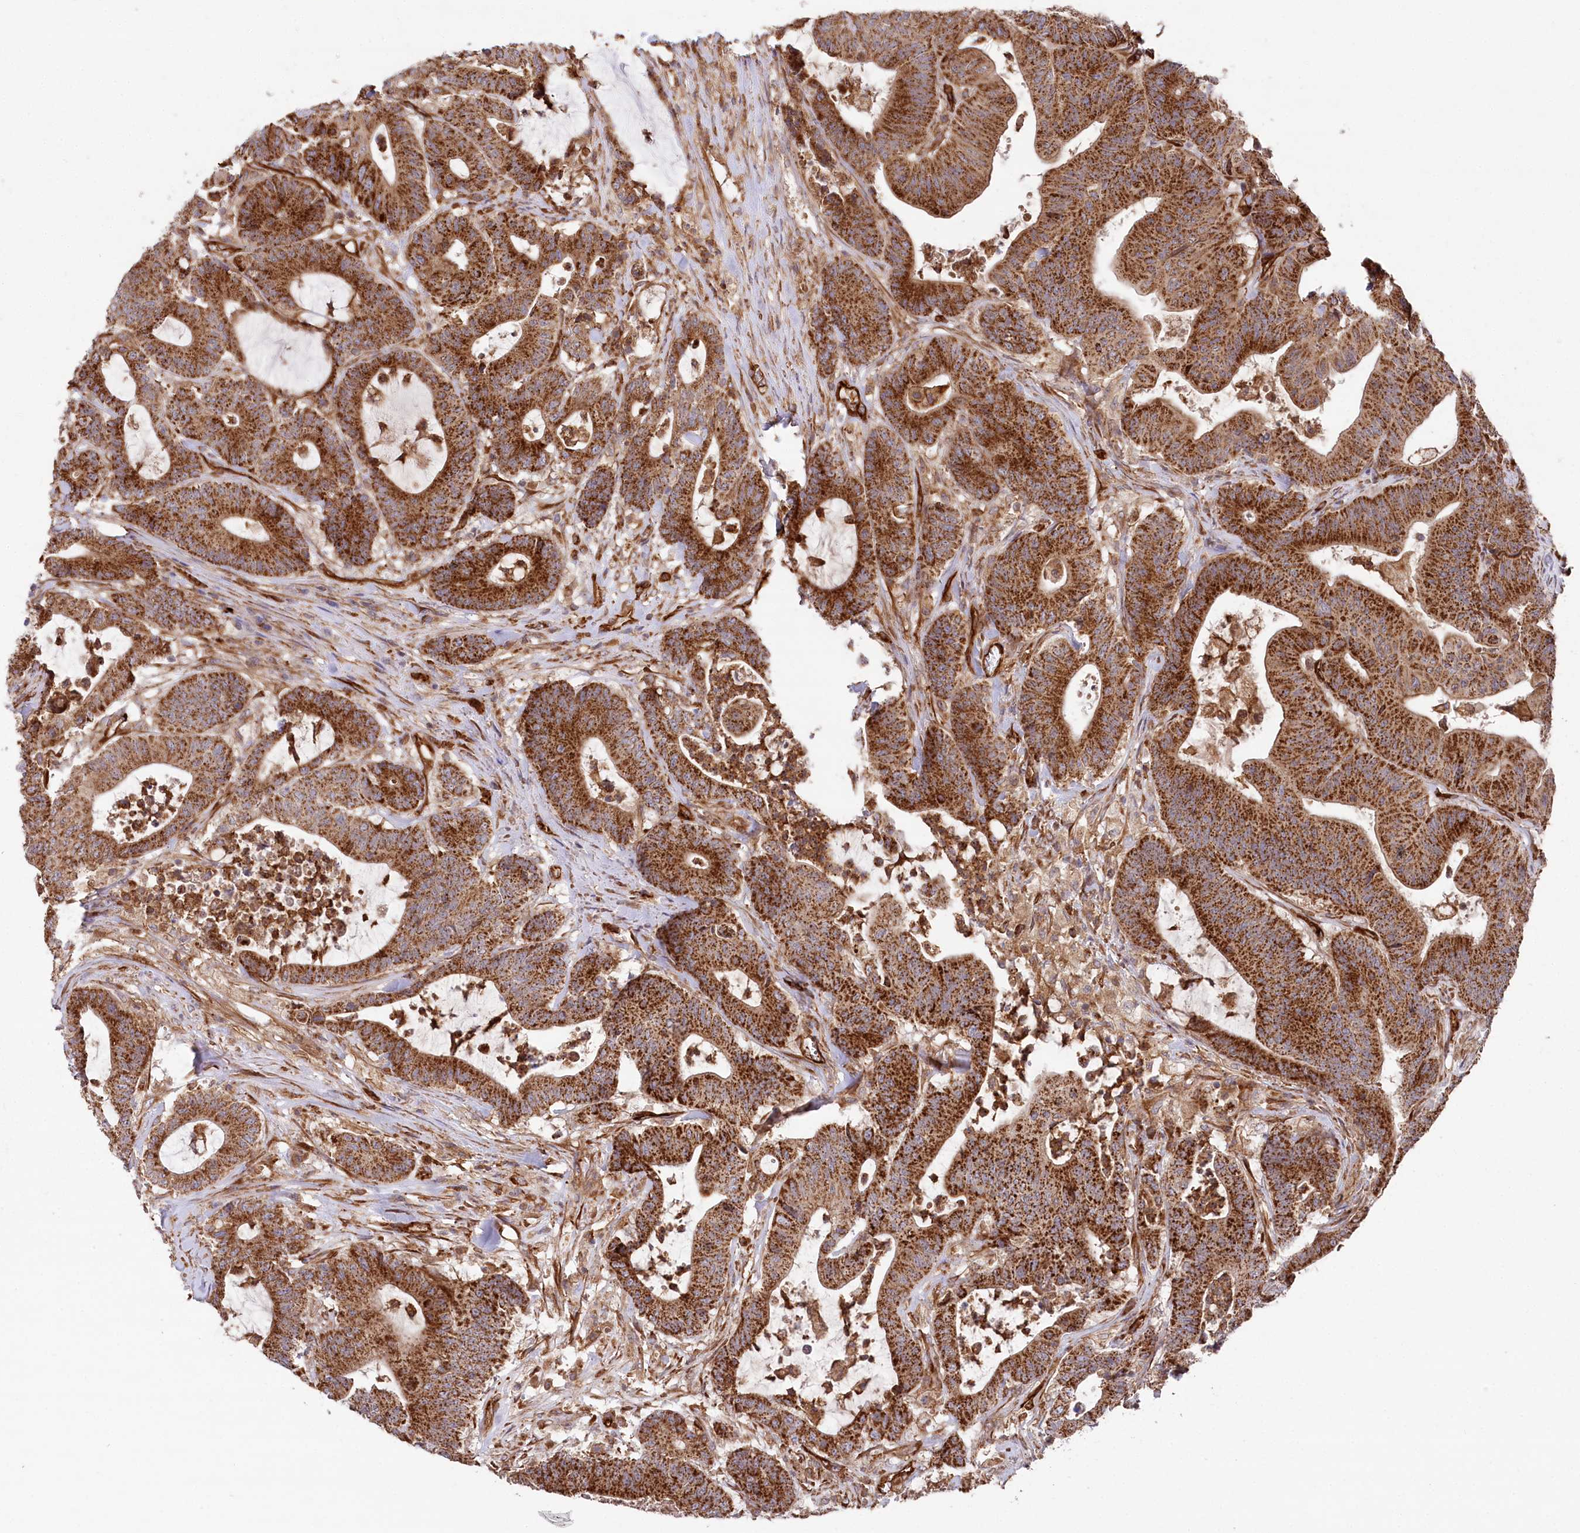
{"staining": {"intensity": "strong", "quantity": ">75%", "location": "cytoplasmic/membranous"}, "tissue": "colorectal cancer", "cell_type": "Tumor cells", "image_type": "cancer", "snomed": [{"axis": "morphology", "description": "Adenocarcinoma, NOS"}, {"axis": "topography", "description": "Colon"}], "caption": "Human colorectal cancer (adenocarcinoma) stained with a brown dye displays strong cytoplasmic/membranous positive positivity in about >75% of tumor cells.", "gene": "MTPAP", "patient": {"sex": "female", "age": 84}}